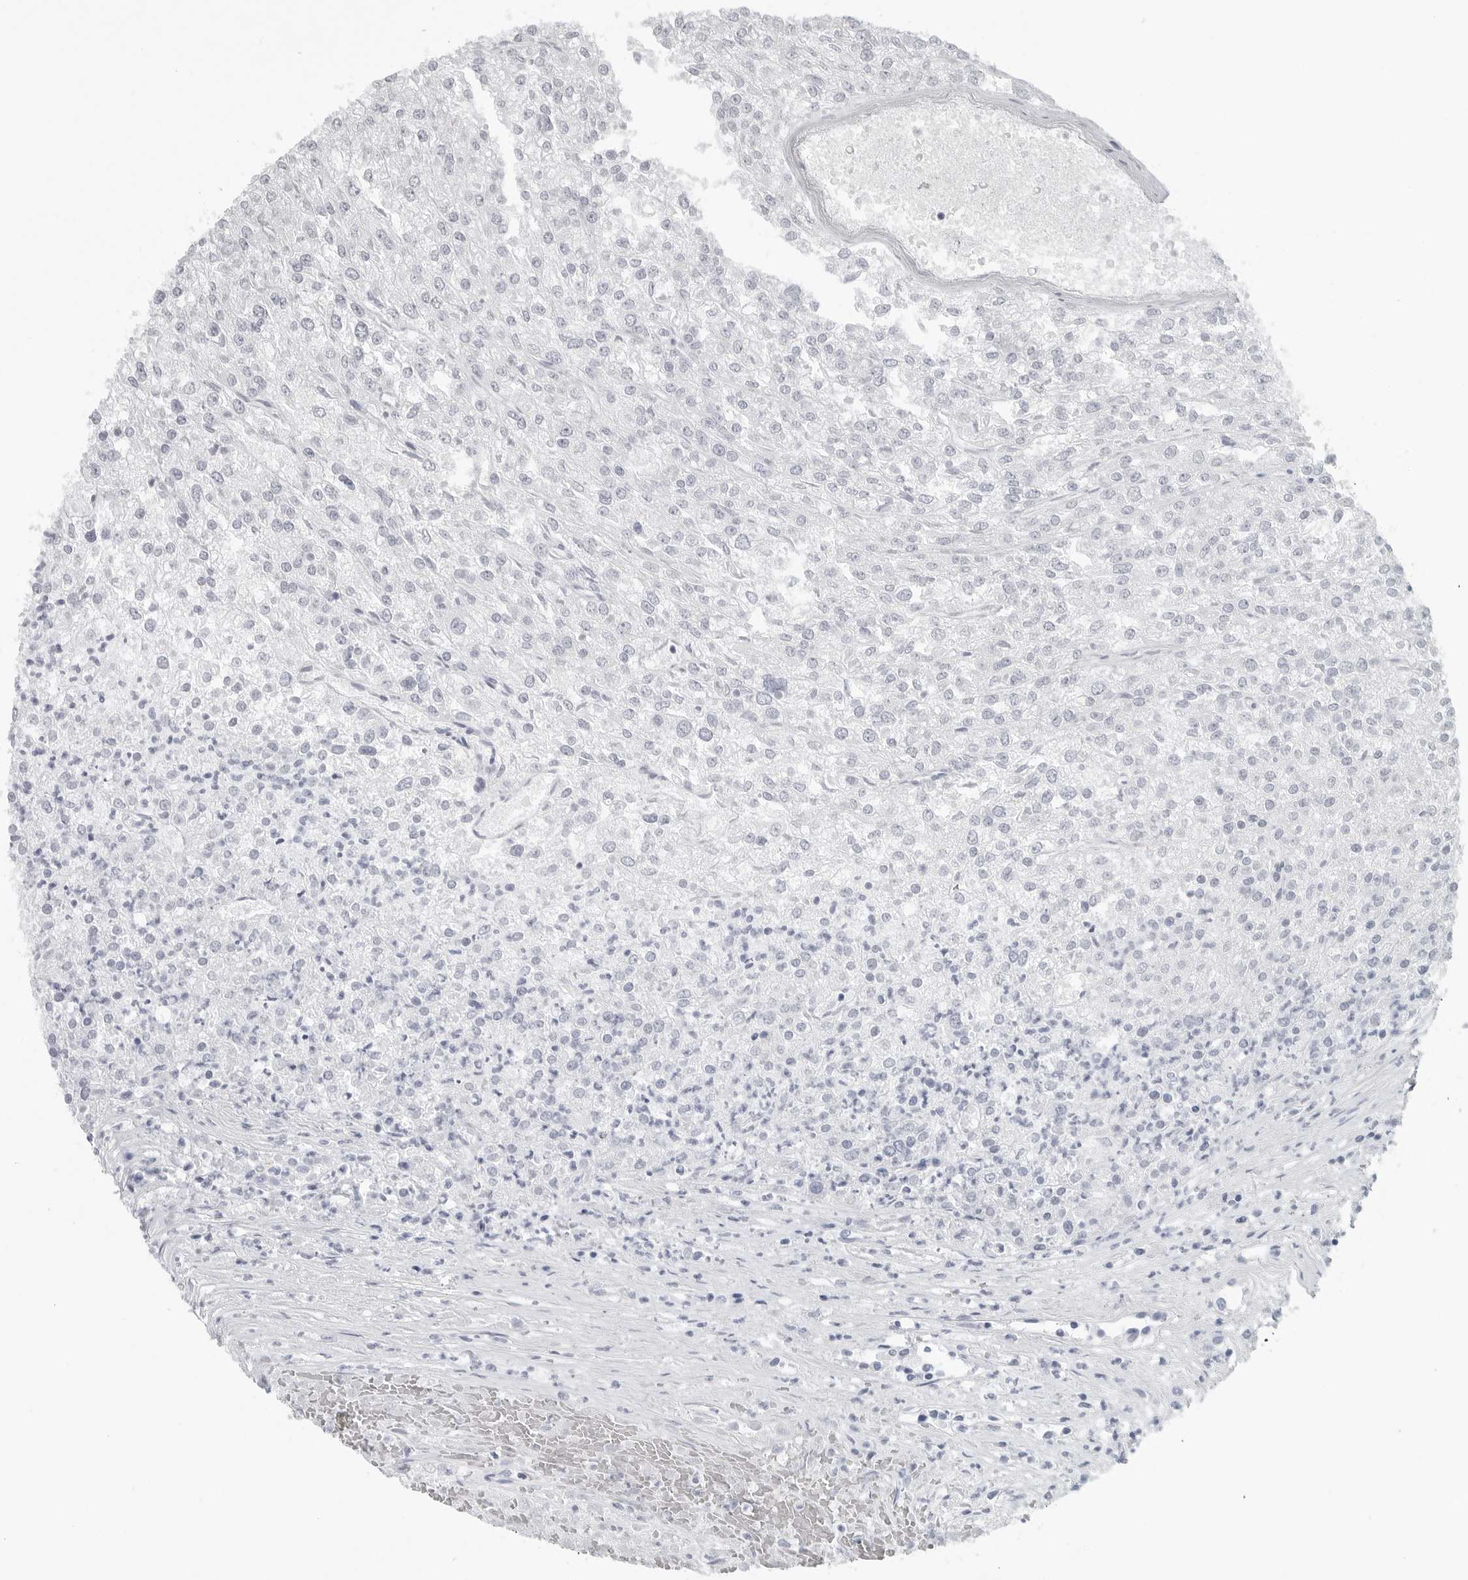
{"staining": {"intensity": "negative", "quantity": "none", "location": "none"}, "tissue": "renal cancer", "cell_type": "Tumor cells", "image_type": "cancer", "snomed": [{"axis": "morphology", "description": "Adenocarcinoma, NOS"}, {"axis": "topography", "description": "Kidney"}], "caption": "IHC micrograph of neoplastic tissue: adenocarcinoma (renal) stained with DAB demonstrates no significant protein positivity in tumor cells.", "gene": "LY6D", "patient": {"sex": "female", "age": 54}}